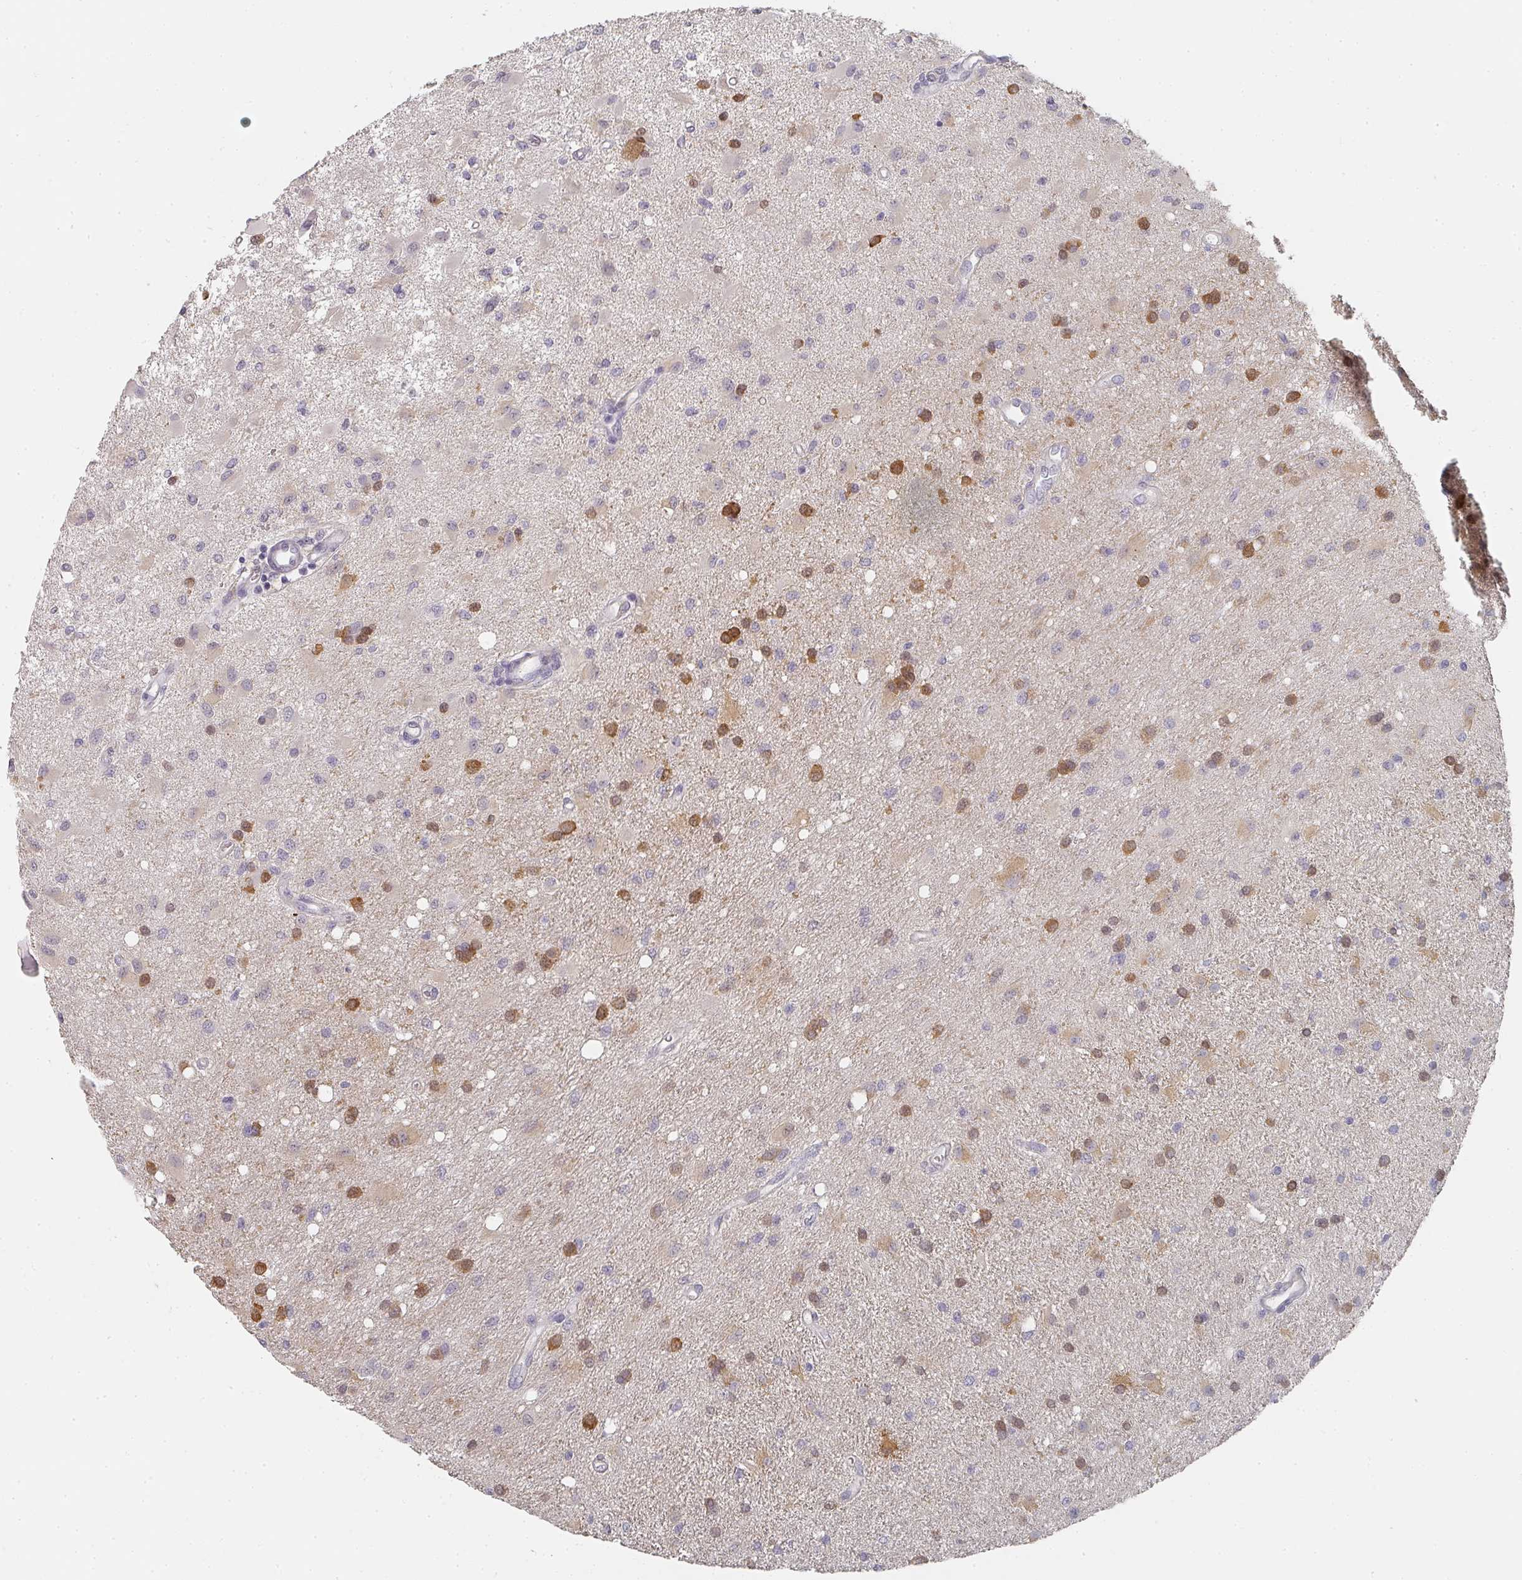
{"staining": {"intensity": "moderate", "quantity": "25%-75%", "location": "cytoplasmic/membranous,nuclear"}, "tissue": "glioma", "cell_type": "Tumor cells", "image_type": "cancer", "snomed": [{"axis": "morphology", "description": "Glioma, malignant, High grade"}, {"axis": "topography", "description": "Brain"}], "caption": "Immunohistochemical staining of human glioma demonstrates medium levels of moderate cytoplasmic/membranous and nuclear expression in approximately 25%-75% of tumor cells. (brown staining indicates protein expression, while blue staining denotes nuclei).", "gene": "SHISA2", "patient": {"sex": "male", "age": 67}}